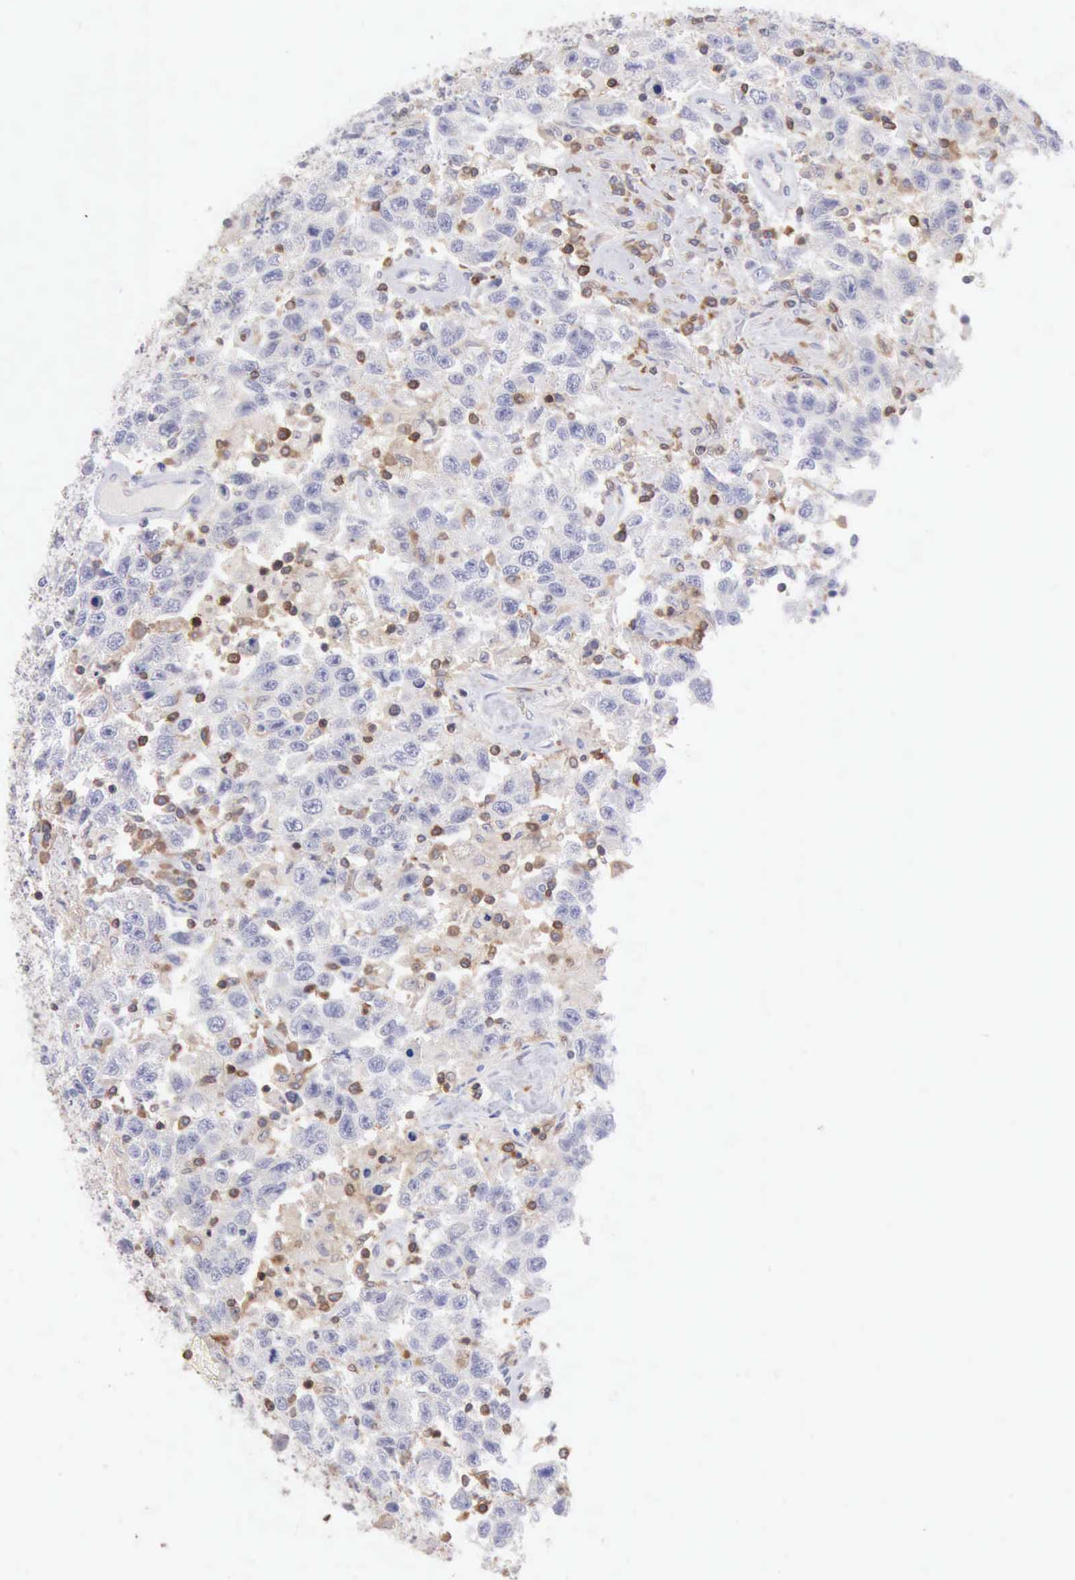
{"staining": {"intensity": "negative", "quantity": "none", "location": "none"}, "tissue": "testis cancer", "cell_type": "Tumor cells", "image_type": "cancer", "snomed": [{"axis": "morphology", "description": "Seminoma, NOS"}, {"axis": "topography", "description": "Testis"}], "caption": "This is an immunohistochemistry histopathology image of human testis cancer (seminoma). There is no expression in tumor cells.", "gene": "SASH3", "patient": {"sex": "male", "age": 41}}